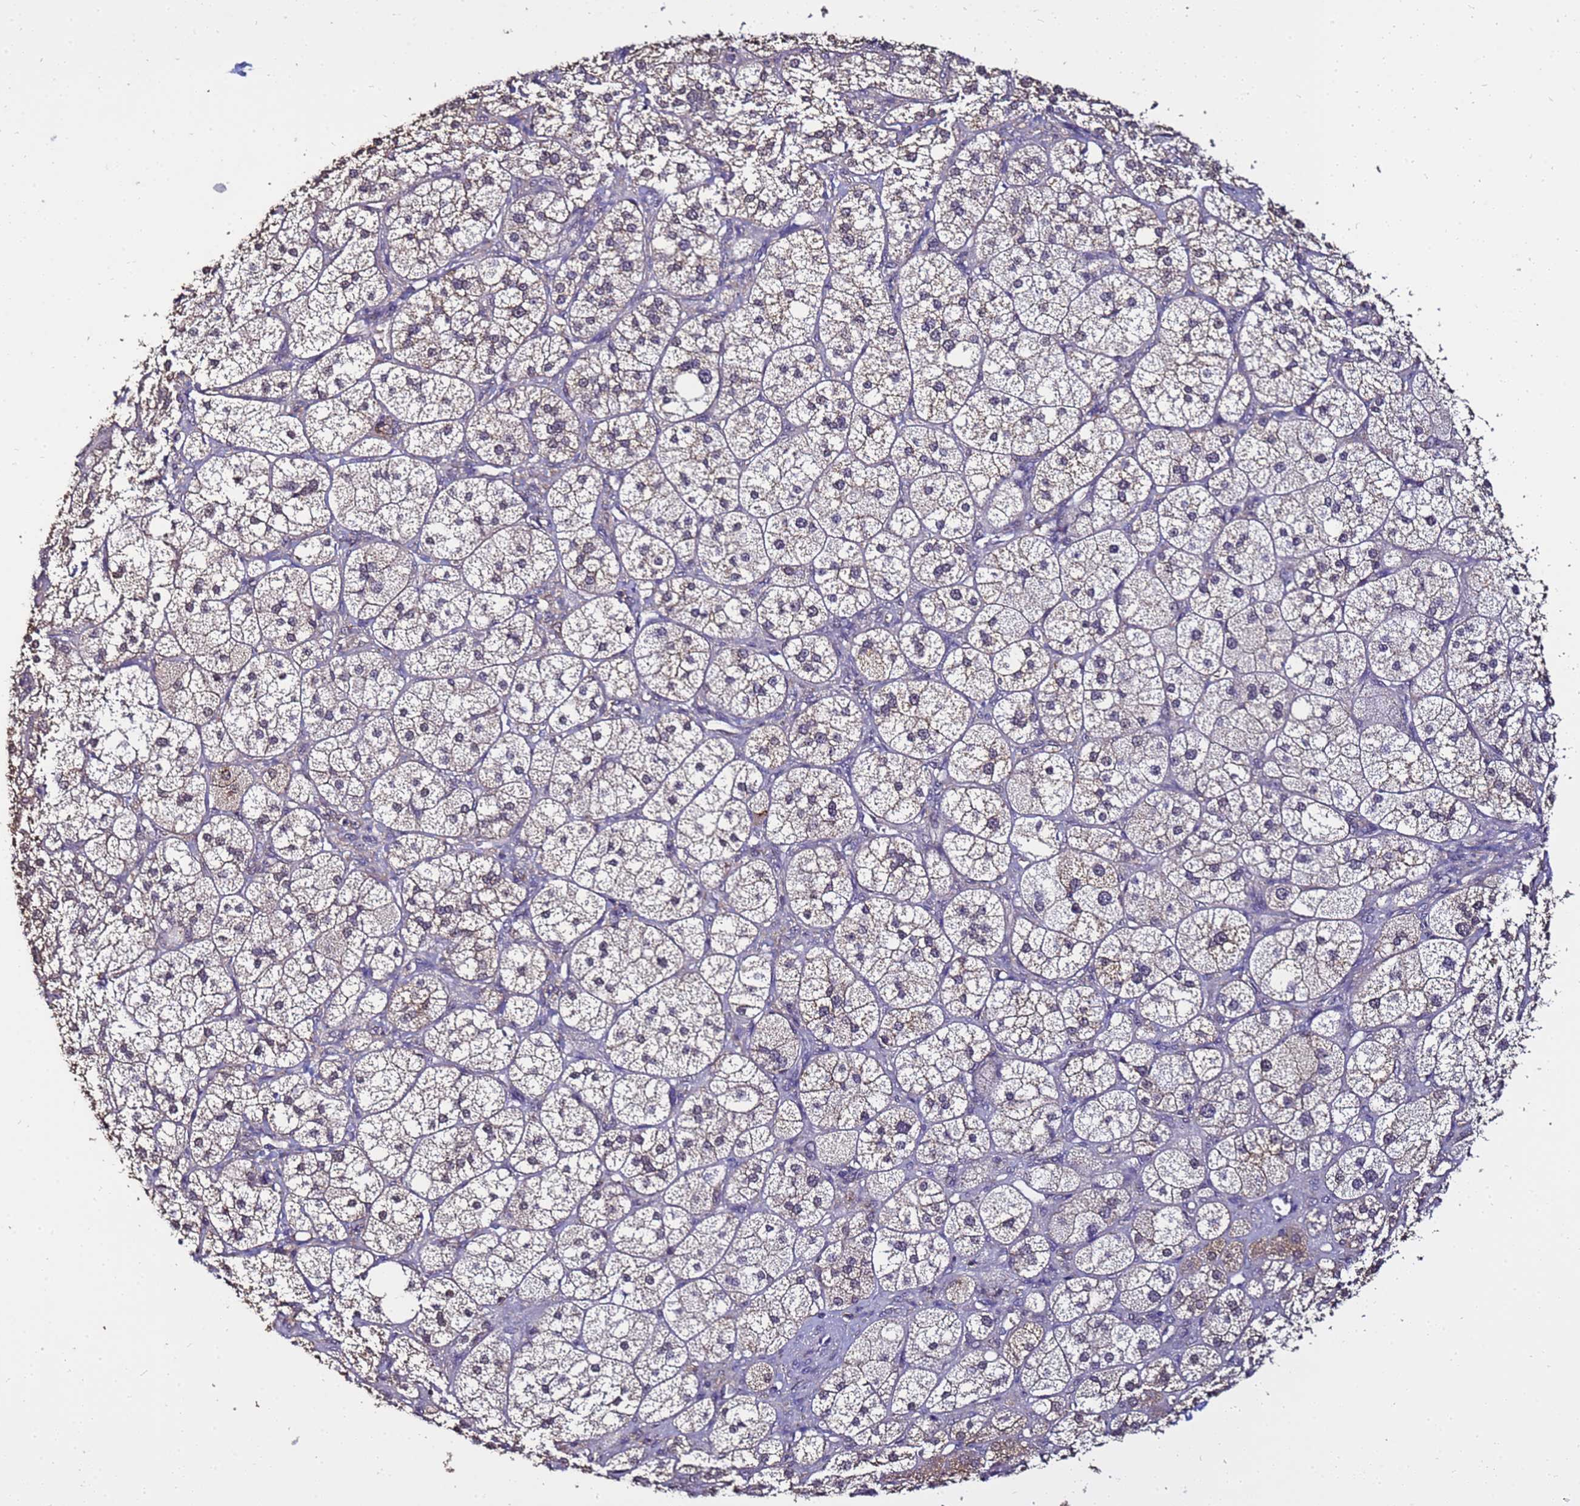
{"staining": {"intensity": "moderate", "quantity": "25%-75%", "location": "cytoplasmic/membranous,nuclear"}, "tissue": "adrenal gland", "cell_type": "Glandular cells", "image_type": "normal", "snomed": [{"axis": "morphology", "description": "Normal tissue, NOS"}, {"axis": "topography", "description": "Adrenal gland"}], "caption": "Immunohistochemistry (DAB (3,3'-diaminobenzidine)) staining of benign adrenal gland demonstrates moderate cytoplasmic/membranous,nuclear protein staining in approximately 25%-75% of glandular cells.", "gene": "ENOPH1", "patient": {"sex": "male", "age": 61}}